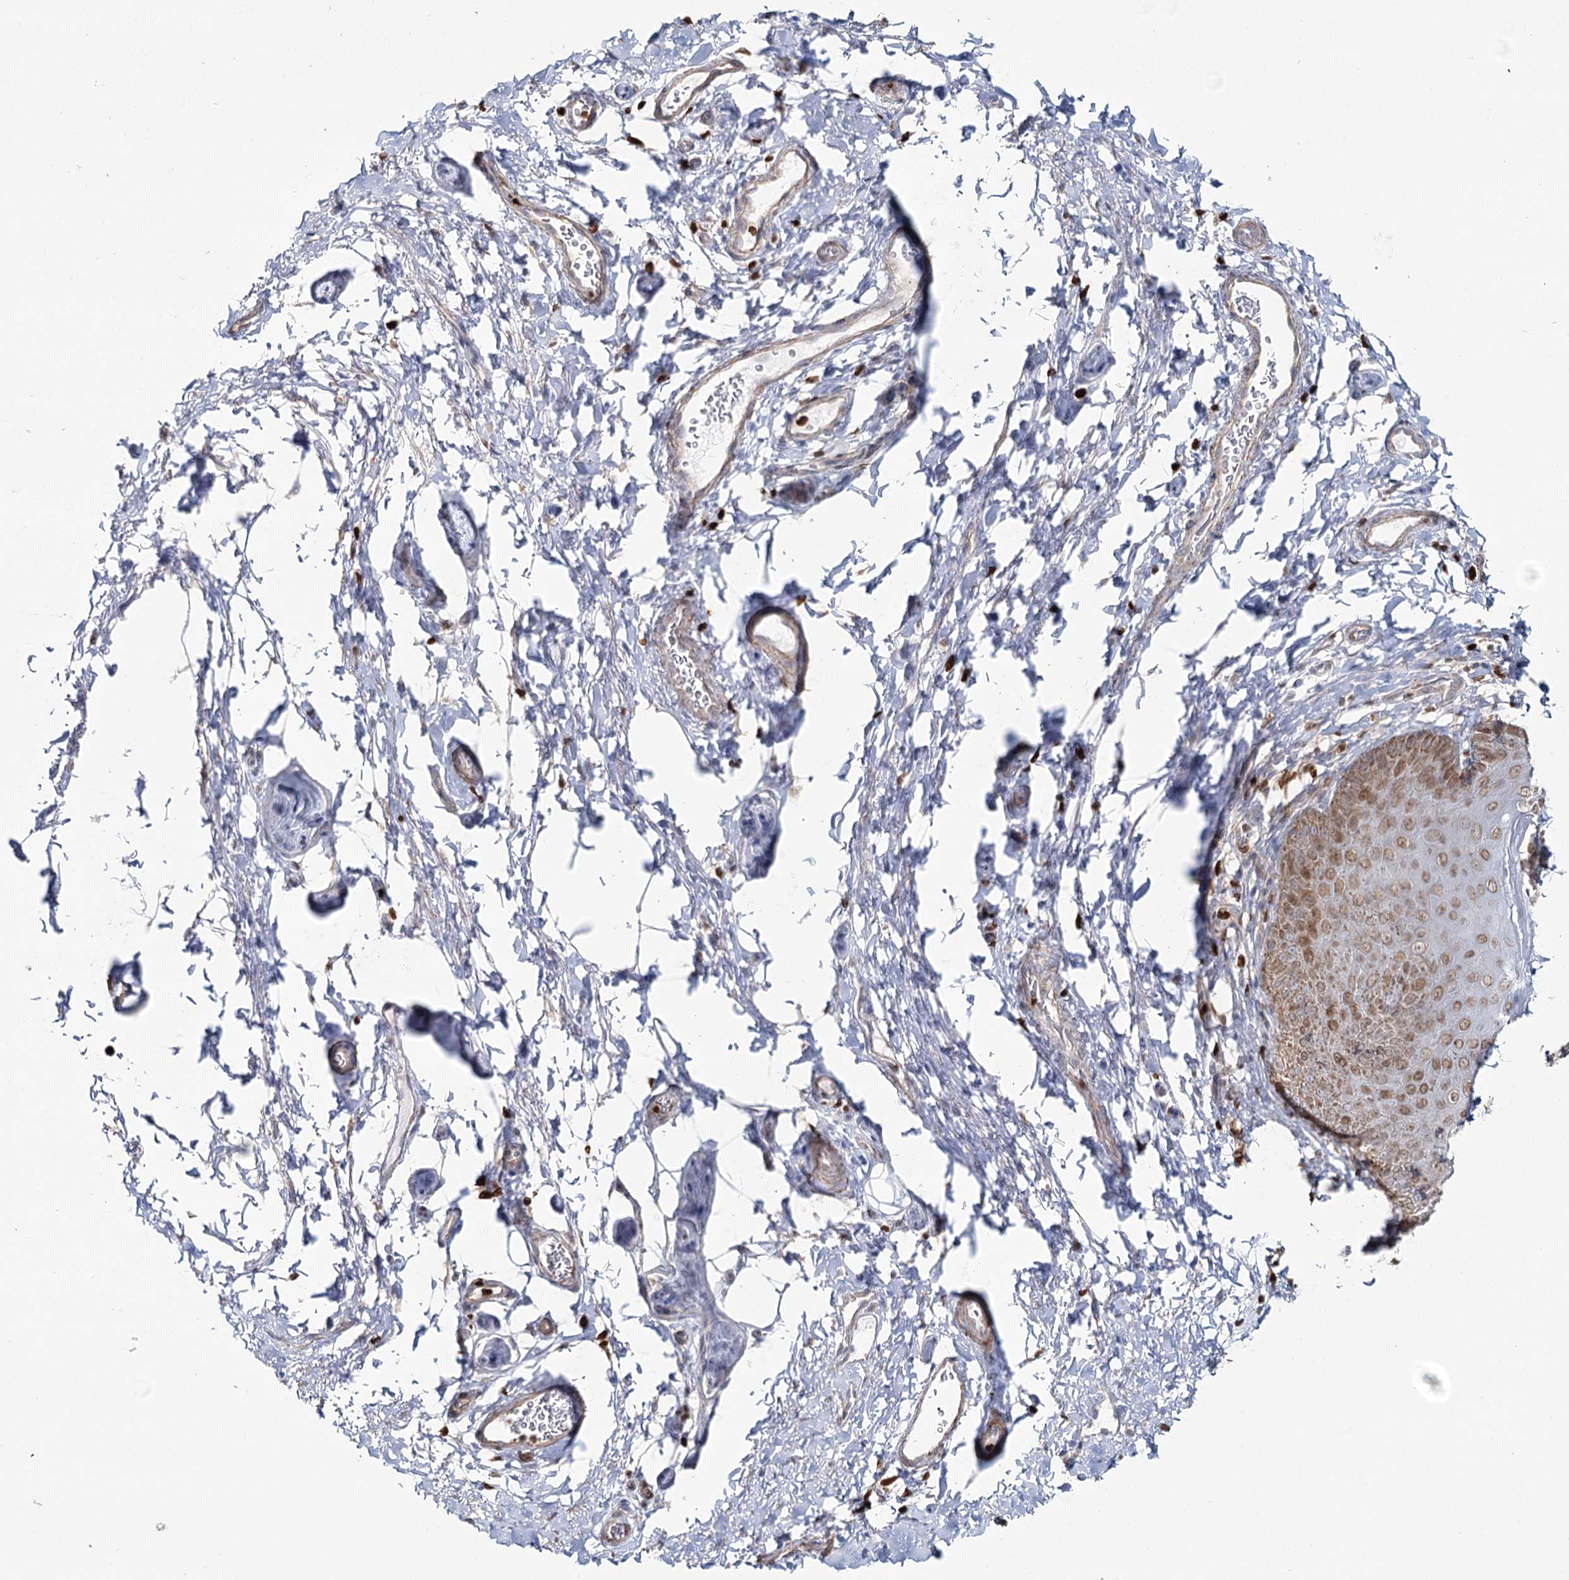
{"staining": {"intensity": "strong", "quantity": ">75%", "location": "nuclear"}, "tissue": "skin", "cell_type": "Epidermal cells", "image_type": "normal", "snomed": [{"axis": "morphology", "description": "Normal tissue, NOS"}, {"axis": "topography", "description": "Anal"}], "caption": "Skin stained with immunohistochemistry demonstrates strong nuclear positivity in approximately >75% of epidermal cells.", "gene": "PDHX", "patient": {"sex": "male", "age": 44}}